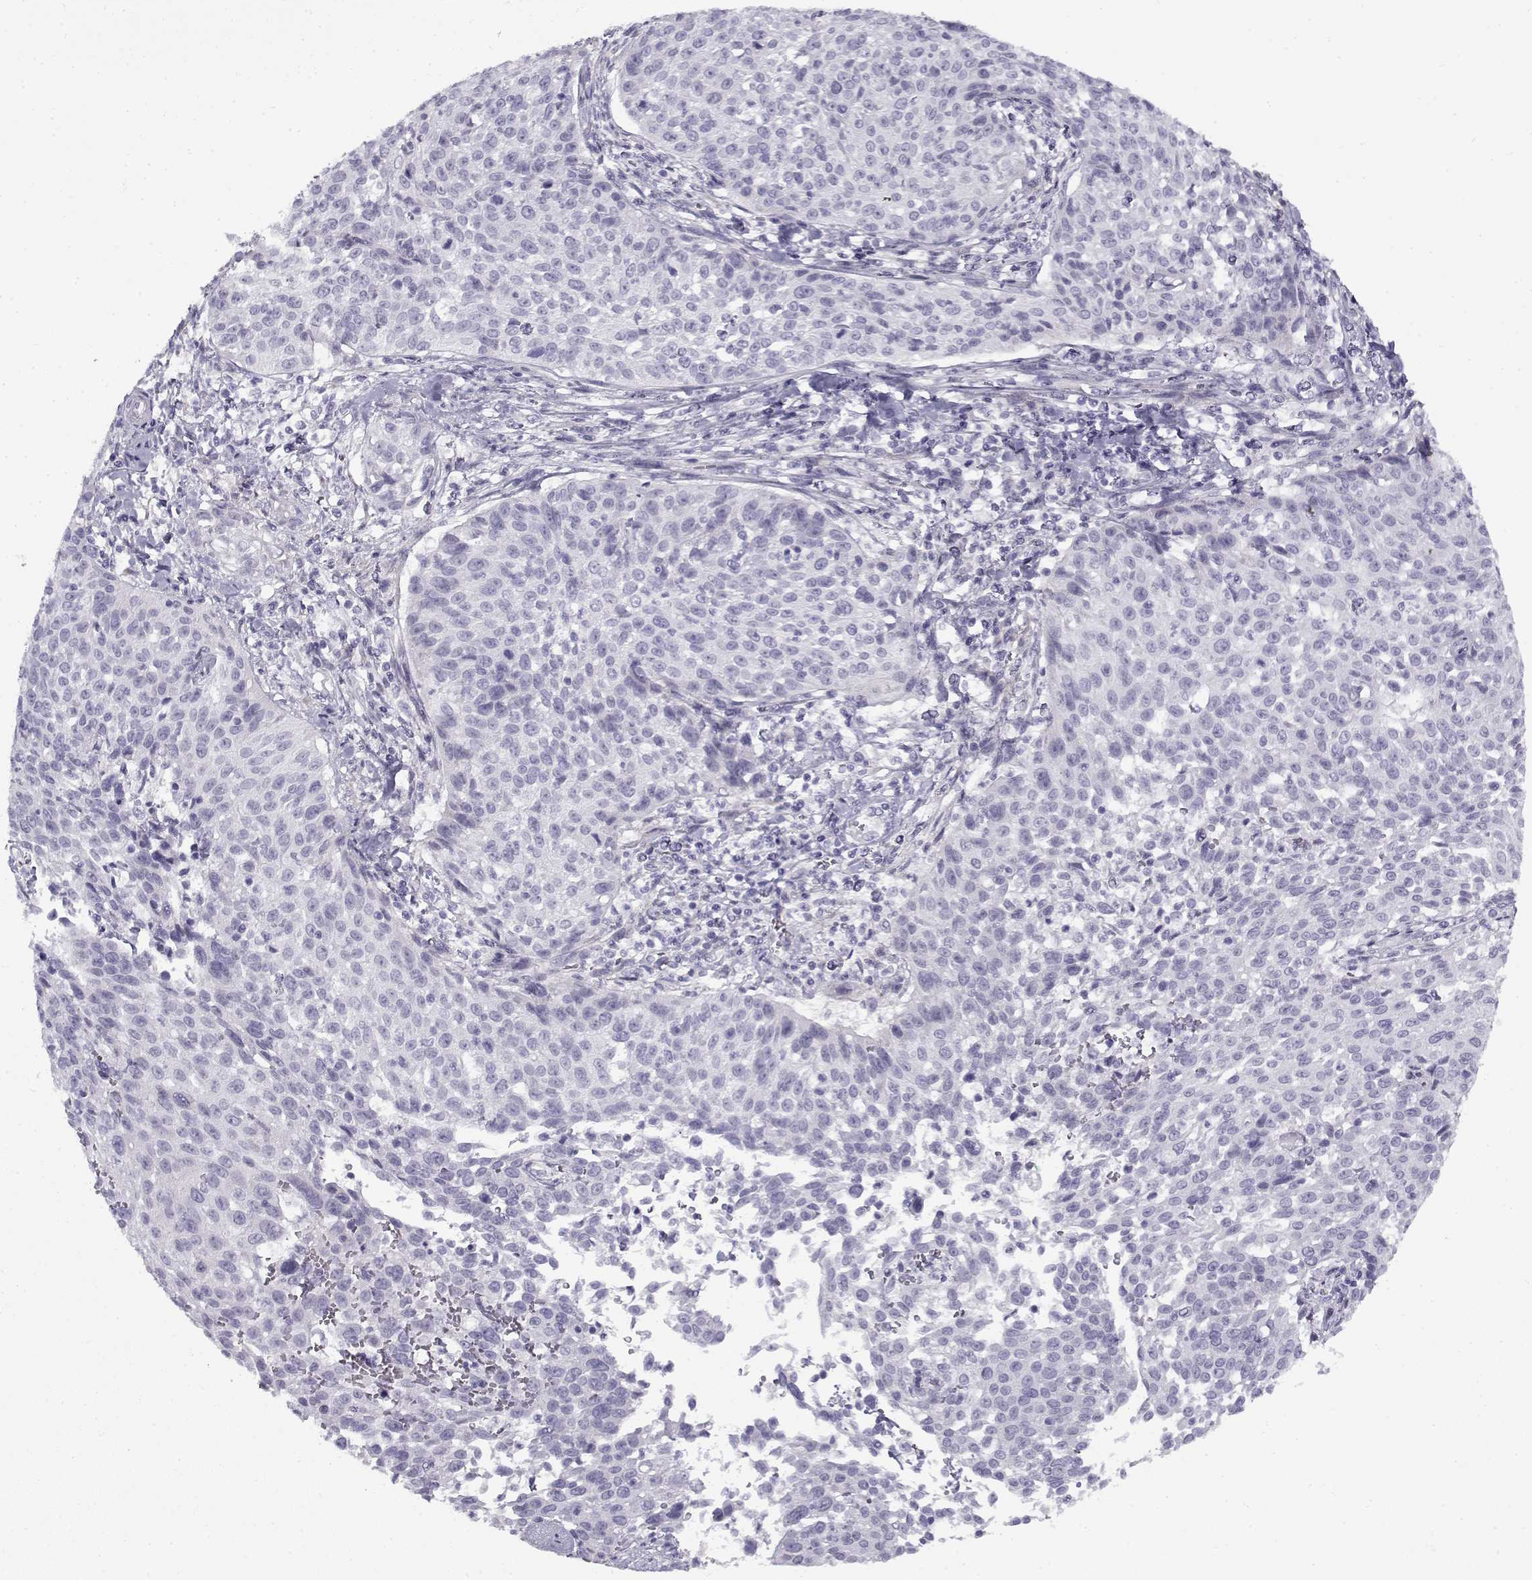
{"staining": {"intensity": "negative", "quantity": "none", "location": "none"}, "tissue": "cervical cancer", "cell_type": "Tumor cells", "image_type": "cancer", "snomed": [{"axis": "morphology", "description": "Squamous cell carcinoma, NOS"}, {"axis": "topography", "description": "Cervix"}], "caption": "Photomicrograph shows no significant protein expression in tumor cells of cervical cancer (squamous cell carcinoma).", "gene": "GTSF1L", "patient": {"sex": "female", "age": 26}}